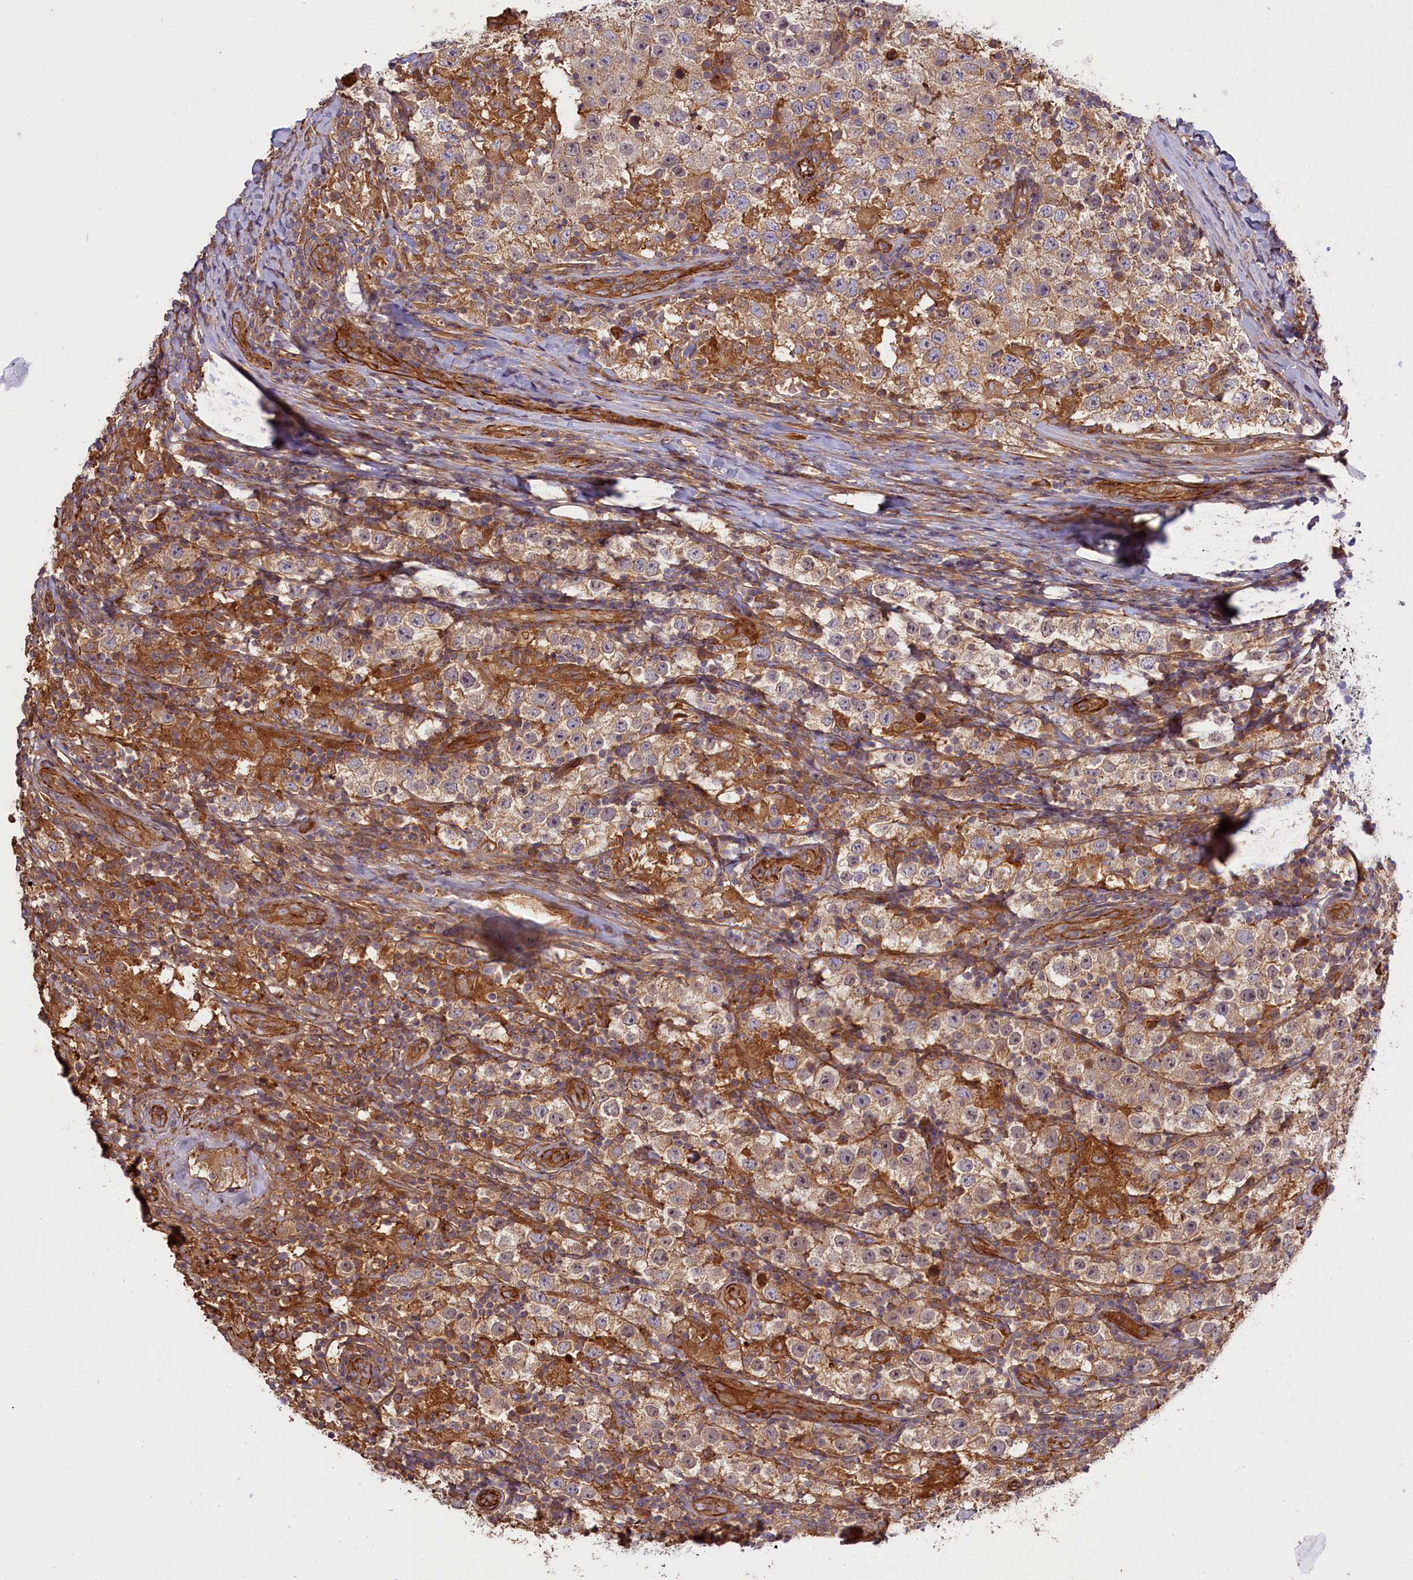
{"staining": {"intensity": "weak", "quantity": ">75%", "location": "cytoplasmic/membranous"}, "tissue": "testis cancer", "cell_type": "Tumor cells", "image_type": "cancer", "snomed": [{"axis": "morphology", "description": "Normal tissue, NOS"}, {"axis": "morphology", "description": "Urothelial carcinoma, High grade"}, {"axis": "morphology", "description": "Seminoma, NOS"}, {"axis": "morphology", "description": "Carcinoma, Embryonal, NOS"}, {"axis": "topography", "description": "Urinary bladder"}, {"axis": "topography", "description": "Testis"}], "caption": "Immunohistochemical staining of testis cancer displays low levels of weak cytoplasmic/membranous protein staining in approximately >75% of tumor cells.", "gene": "FUZ", "patient": {"sex": "male", "age": 41}}